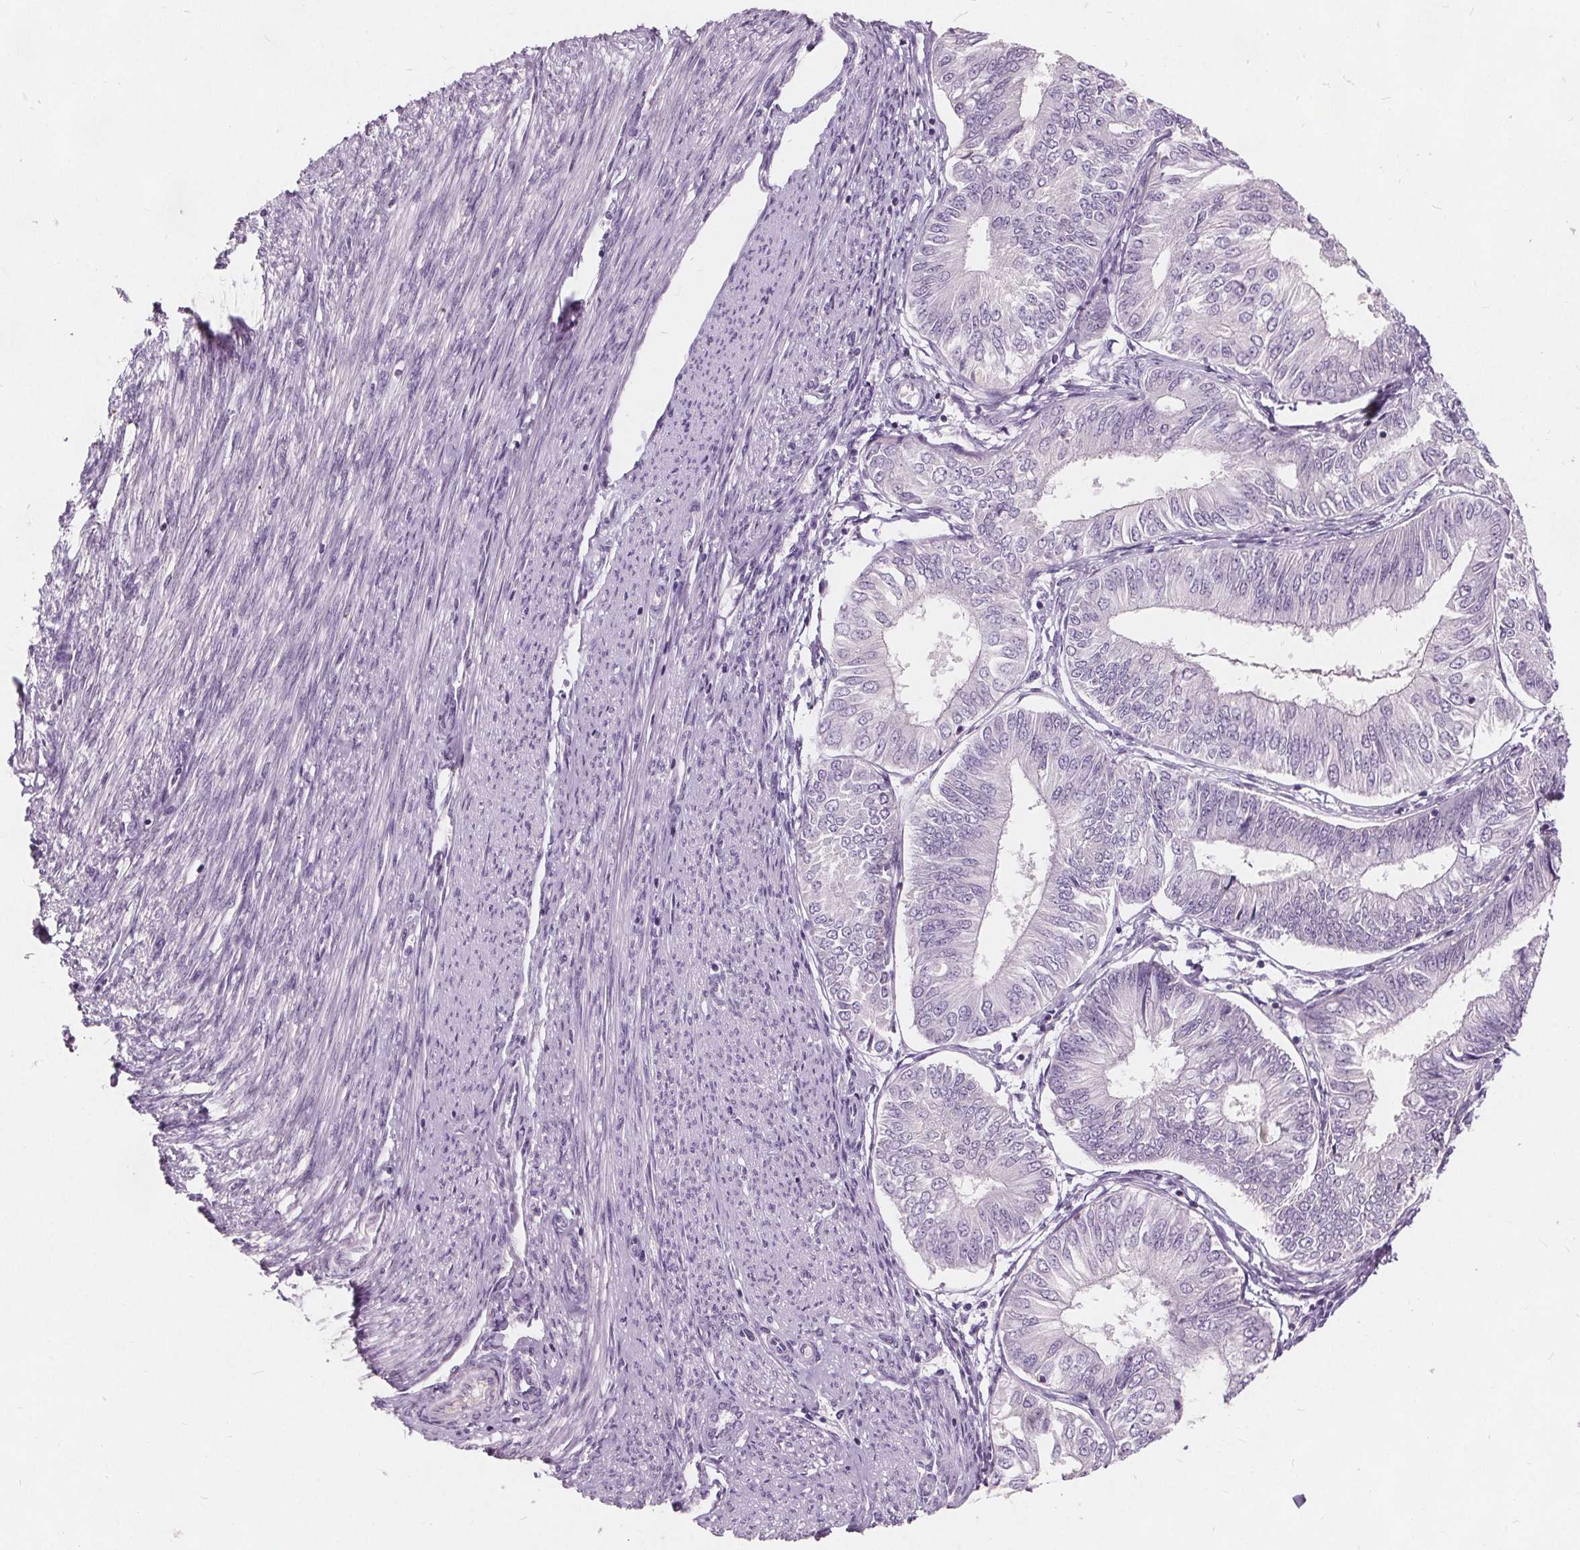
{"staining": {"intensity": "negative", "quantity": "none", "location": "none"}, "tissue": "endometrial cancer", "cell_type": "Tumor cells", "image_type": "cancer", "snomed": [{"axis": "morphology", "description": "Adenocarcinoma, NOS"}, {"axis": "topography", "description": "Endometrium"}], "caption": "Image shows no protein staining in tumor cells of endometrial cancer tissue.", "gene": "PLA2G2E", "patient": {"sex": "female", "age": 58}}